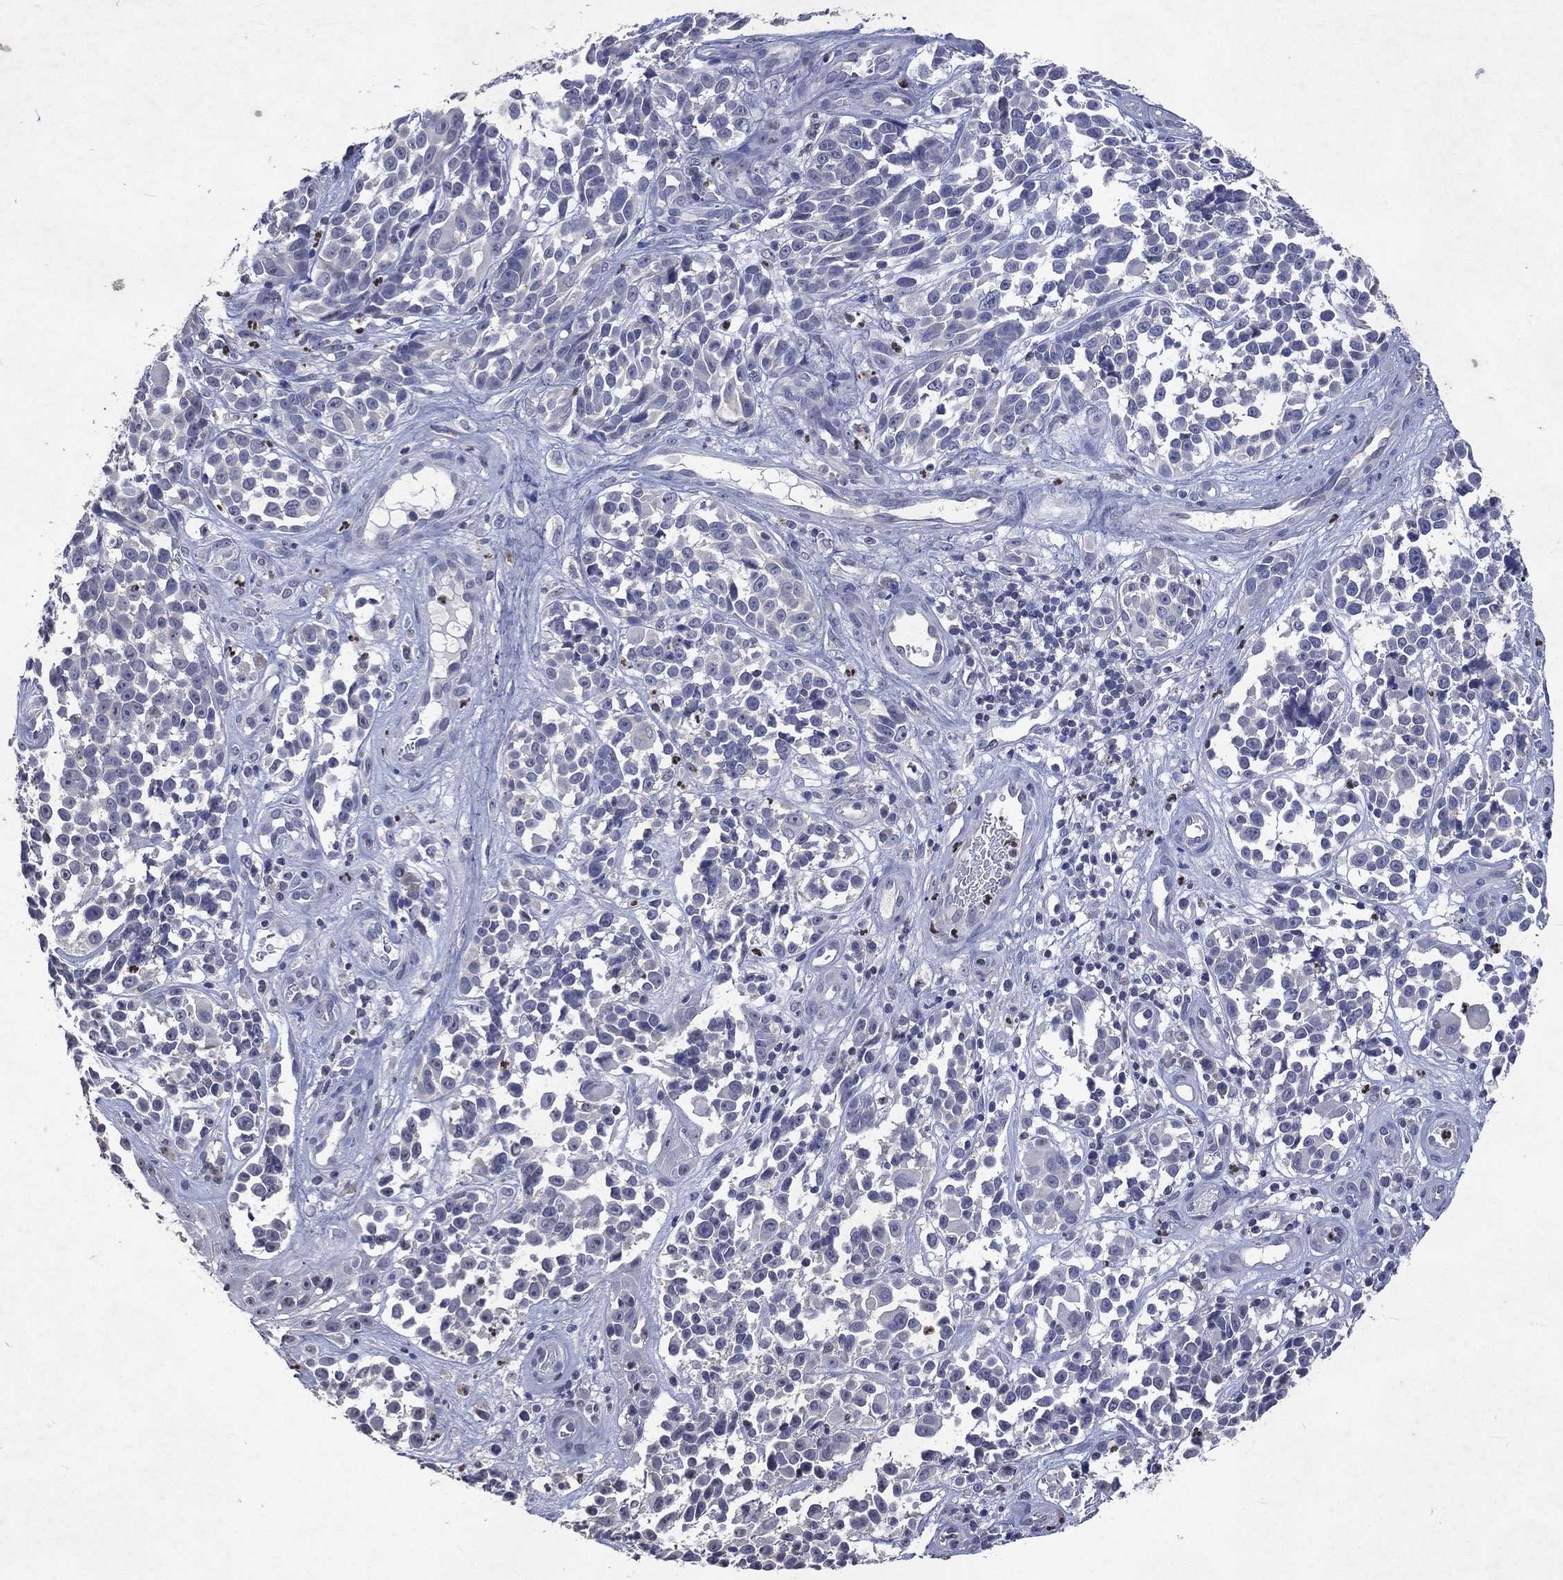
{"staining": {"intensity": "negative", "quantity": "none", "location": "none"}, "tissue": "melanoma", "cell_type": "Tumor cells", "image_type": "cancer", "snomed": [{"axis": "morphology", "description": "Malignant melanoma, NOS"}, {"axis": "topography", "description": "Skin"}], "caption": "Tumor cells show no significant protein staining in melanoma.", "gene": "SLC34A2", "patient": {"sex": "female", "age": 88}}